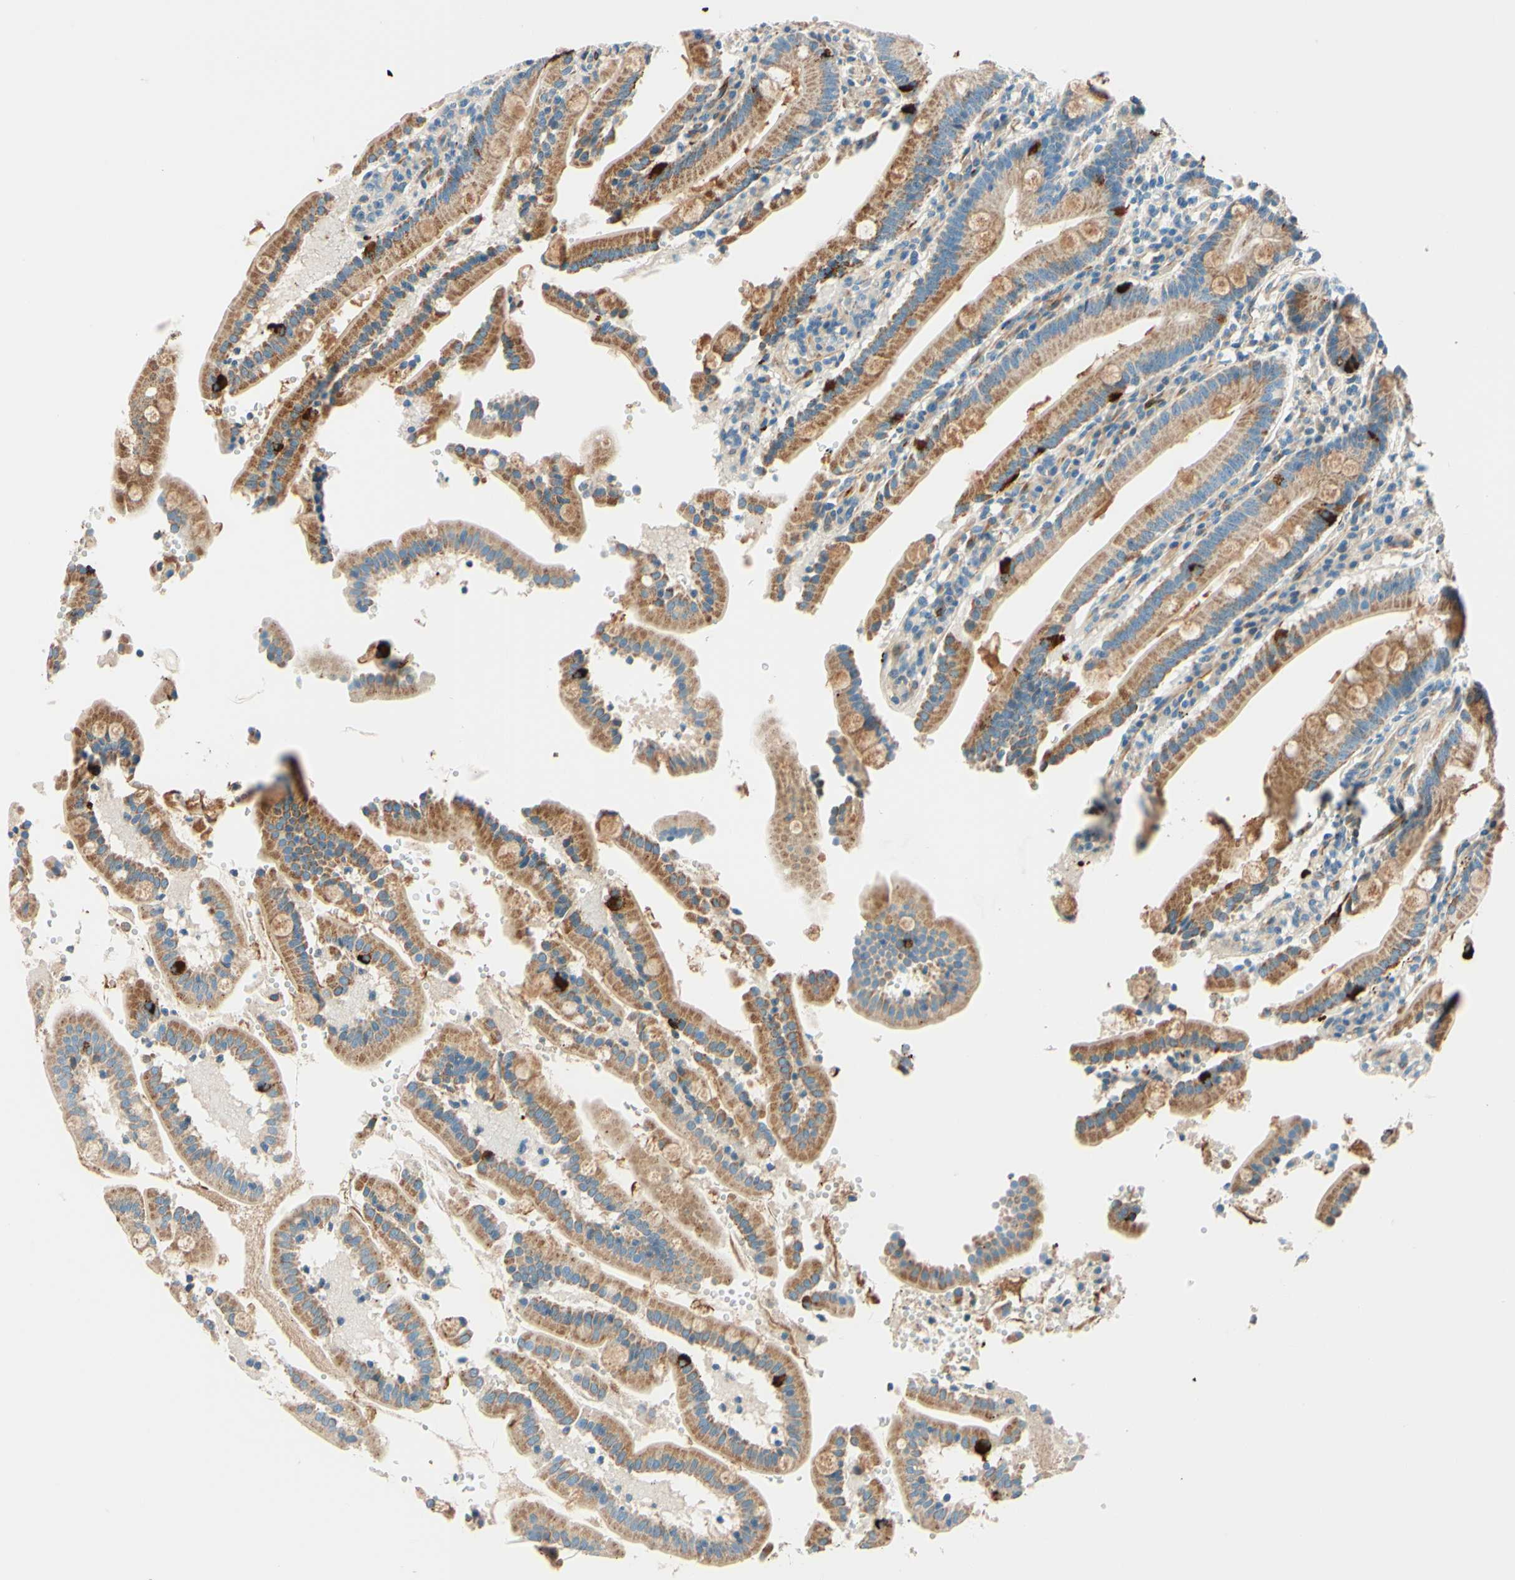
{"staining": {"intensity": "moderate", "quantity": ">75%", "location": "cytoplasmic/membranous"}, "tissue": "duodenum", "cell_type": "Glandular cells", "image_type": "normal", "snomed": [{"axis": "morphology", "description": "Normal tissue, NOS"}, {"axis": "topography", "description": "Small intestine, NOS"}], "caption": "Protein staining of unremarkable duodenum exhibits moderate cytoplasmic/membranous staining in approximately >75% of glandular cells.", "gene": "TAOK2", "patient": {"sex": "female", "age": 71}}